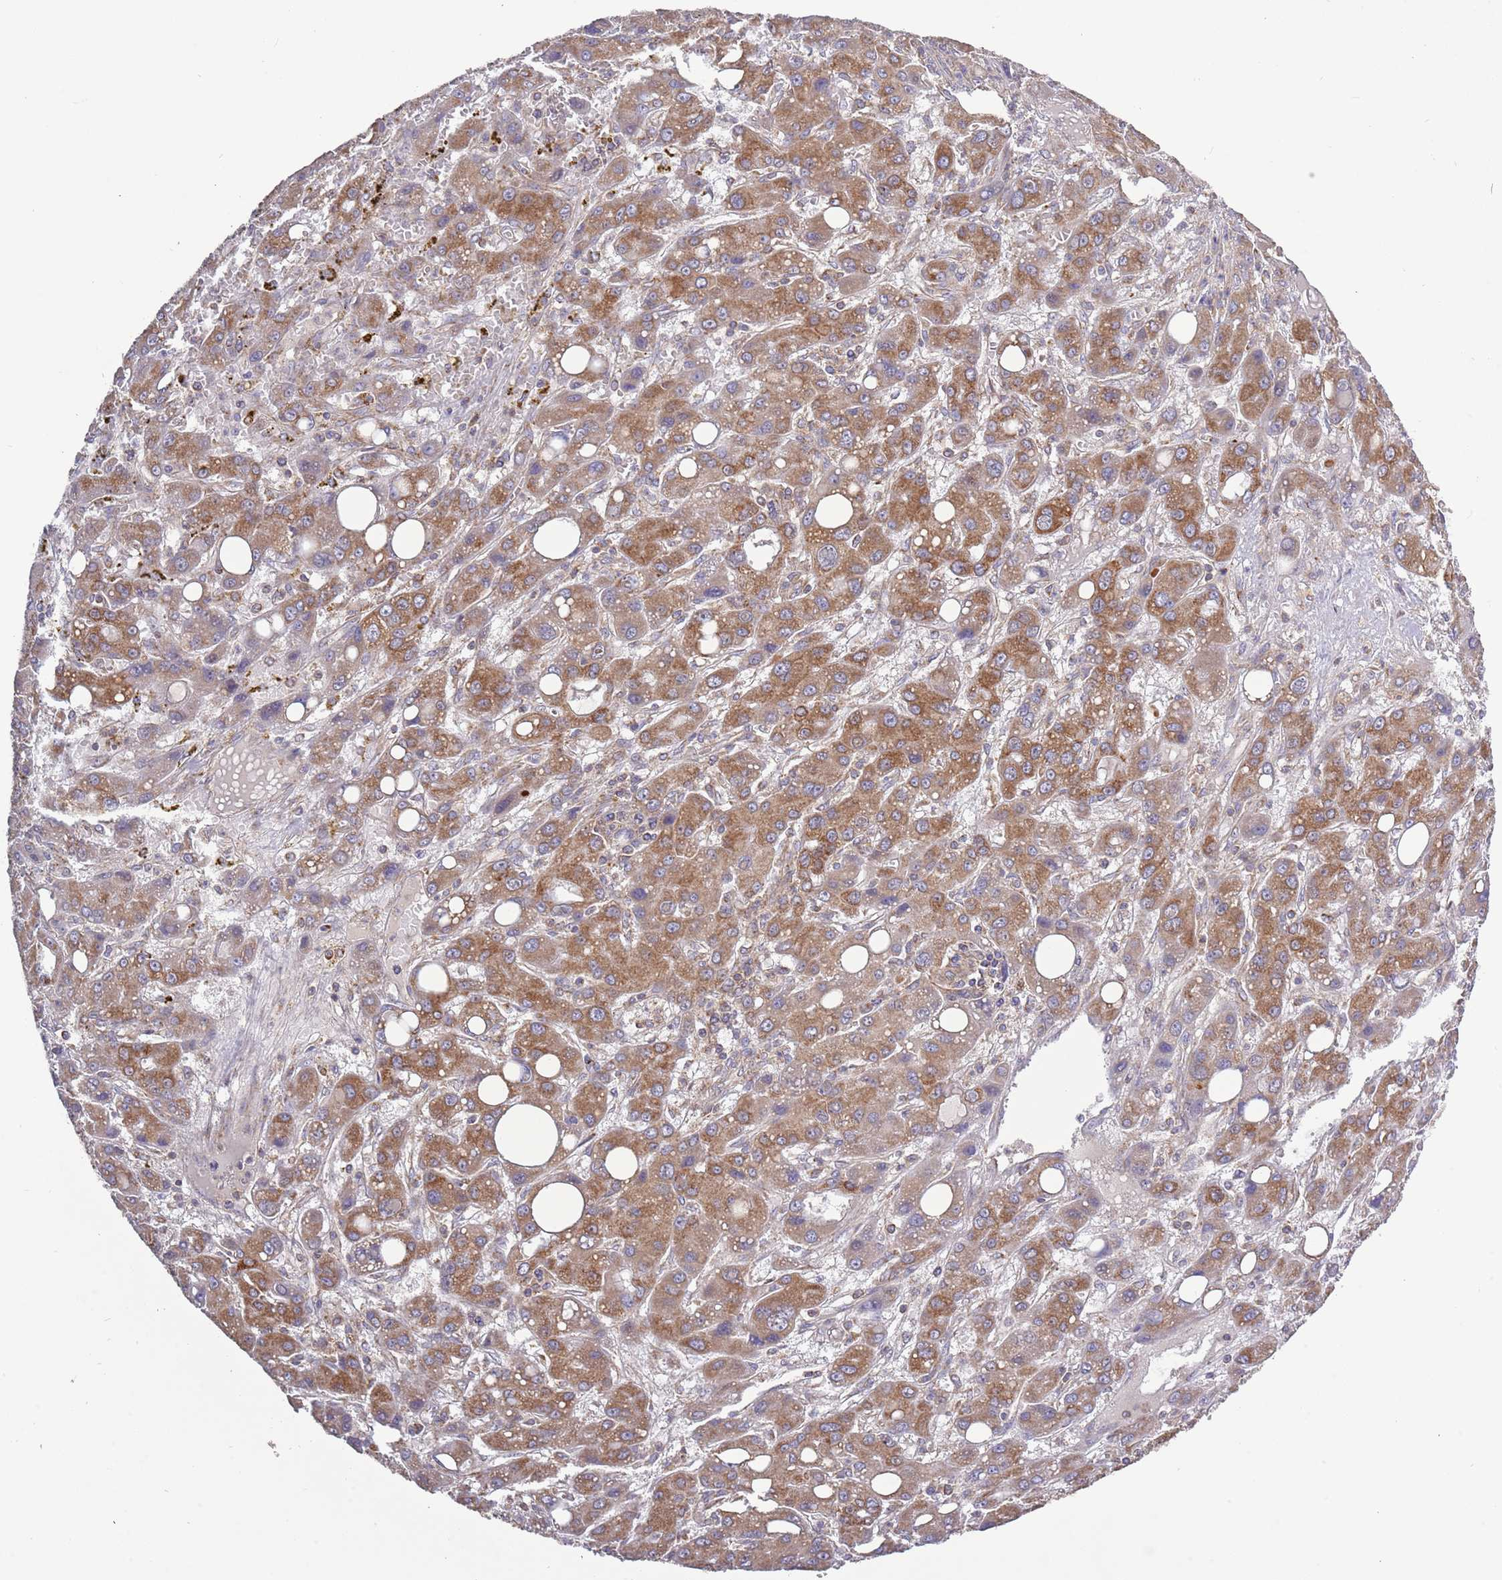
{"staining": {"intensity": "moderate", "quantity": ">75%", "location": "cytoplasmic/membranous"}, "tissue": "liver cancer", "cell_type": "Tumor cells", "image_type": "cancer", "snomed": [{"axis": "morphology", "description": "Carcinoma, Hepatocellular, NOS"}, {"axis": "topography", "description": "Liver"}], "caption": "Protein expression analysis of human liver cancer reveals moderate cytoplasmic/membranous staining in about >75% of tumor cells.", "gene": "IRS4", "patient": {"sex": "male", "age": 55}}